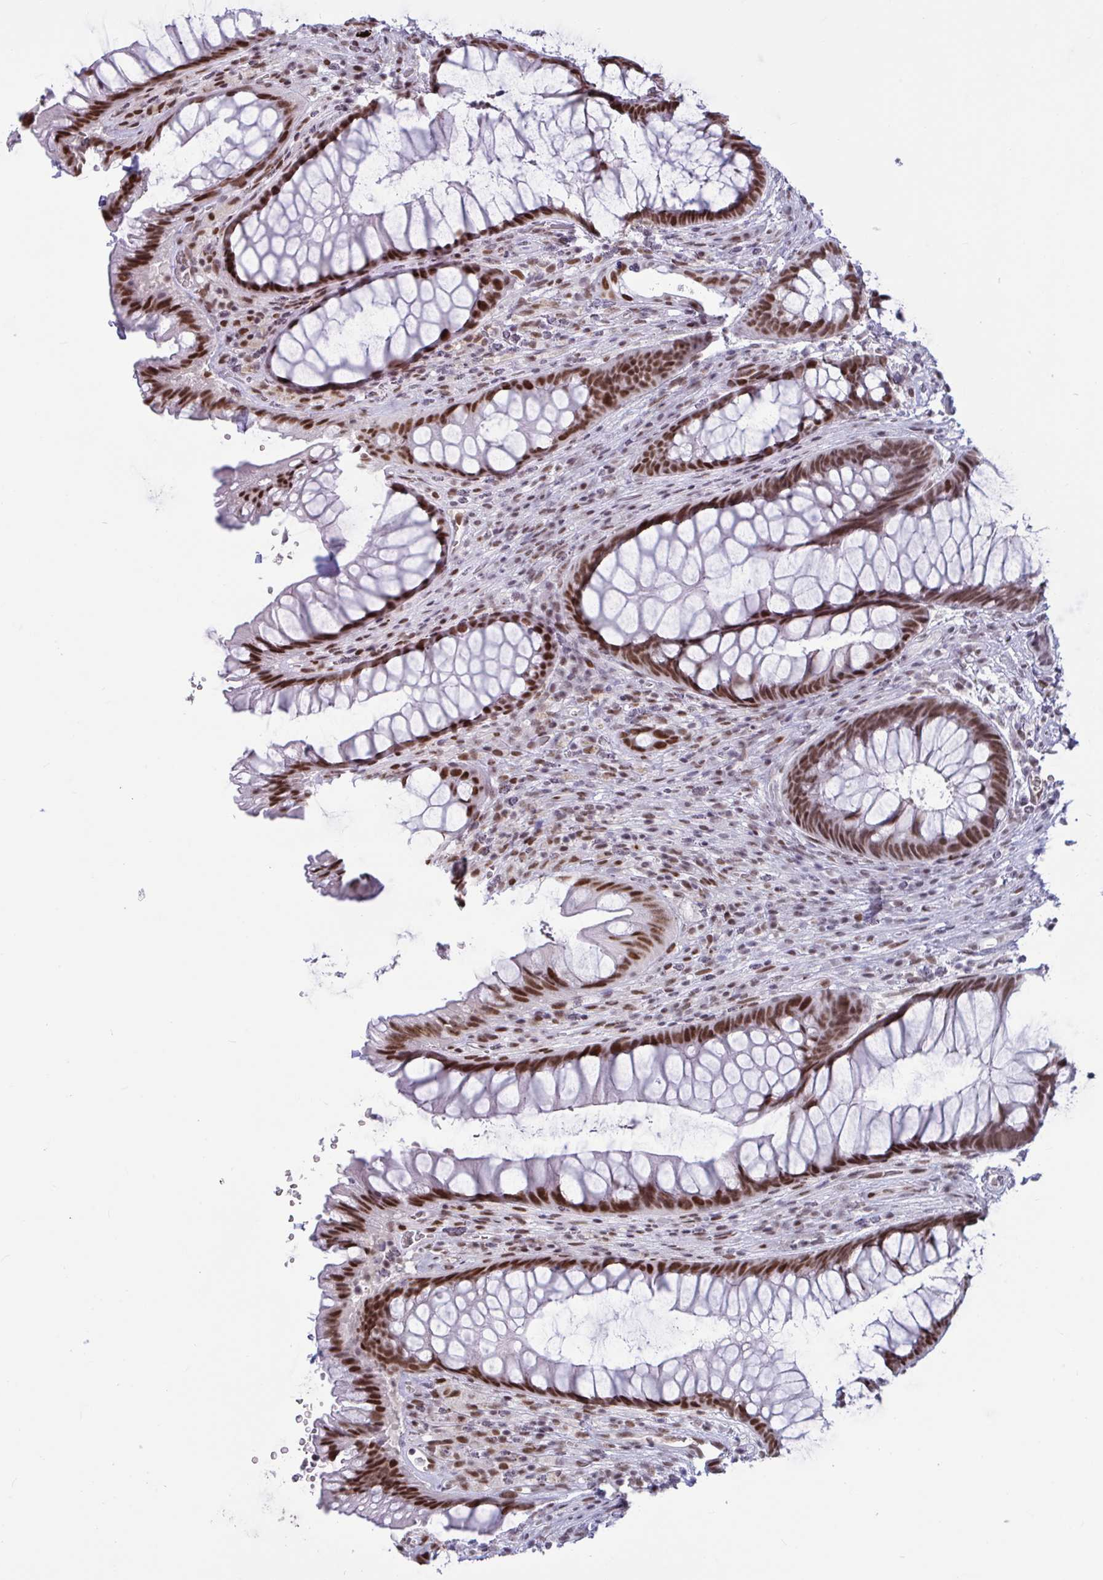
{"staining": {"intensity": "strong", "quantity": ">75%", "location": "nuclear"}, "tissue": "rectum", "cell_type": "Glandular cells", "image_type": "normal", "snomed": [{"axis": "morphology", "description": "Normal tissue, NOS"}, {"axis": "topography", "description": "Rectum"}], "caption": "Immunohistochemical staining of normal human rectum displays strong nuclear protein positivity in approximately >75% of glandular cells.", "gene": "CBFA2T2", "patient": {"sex": "male", "age": 53}}